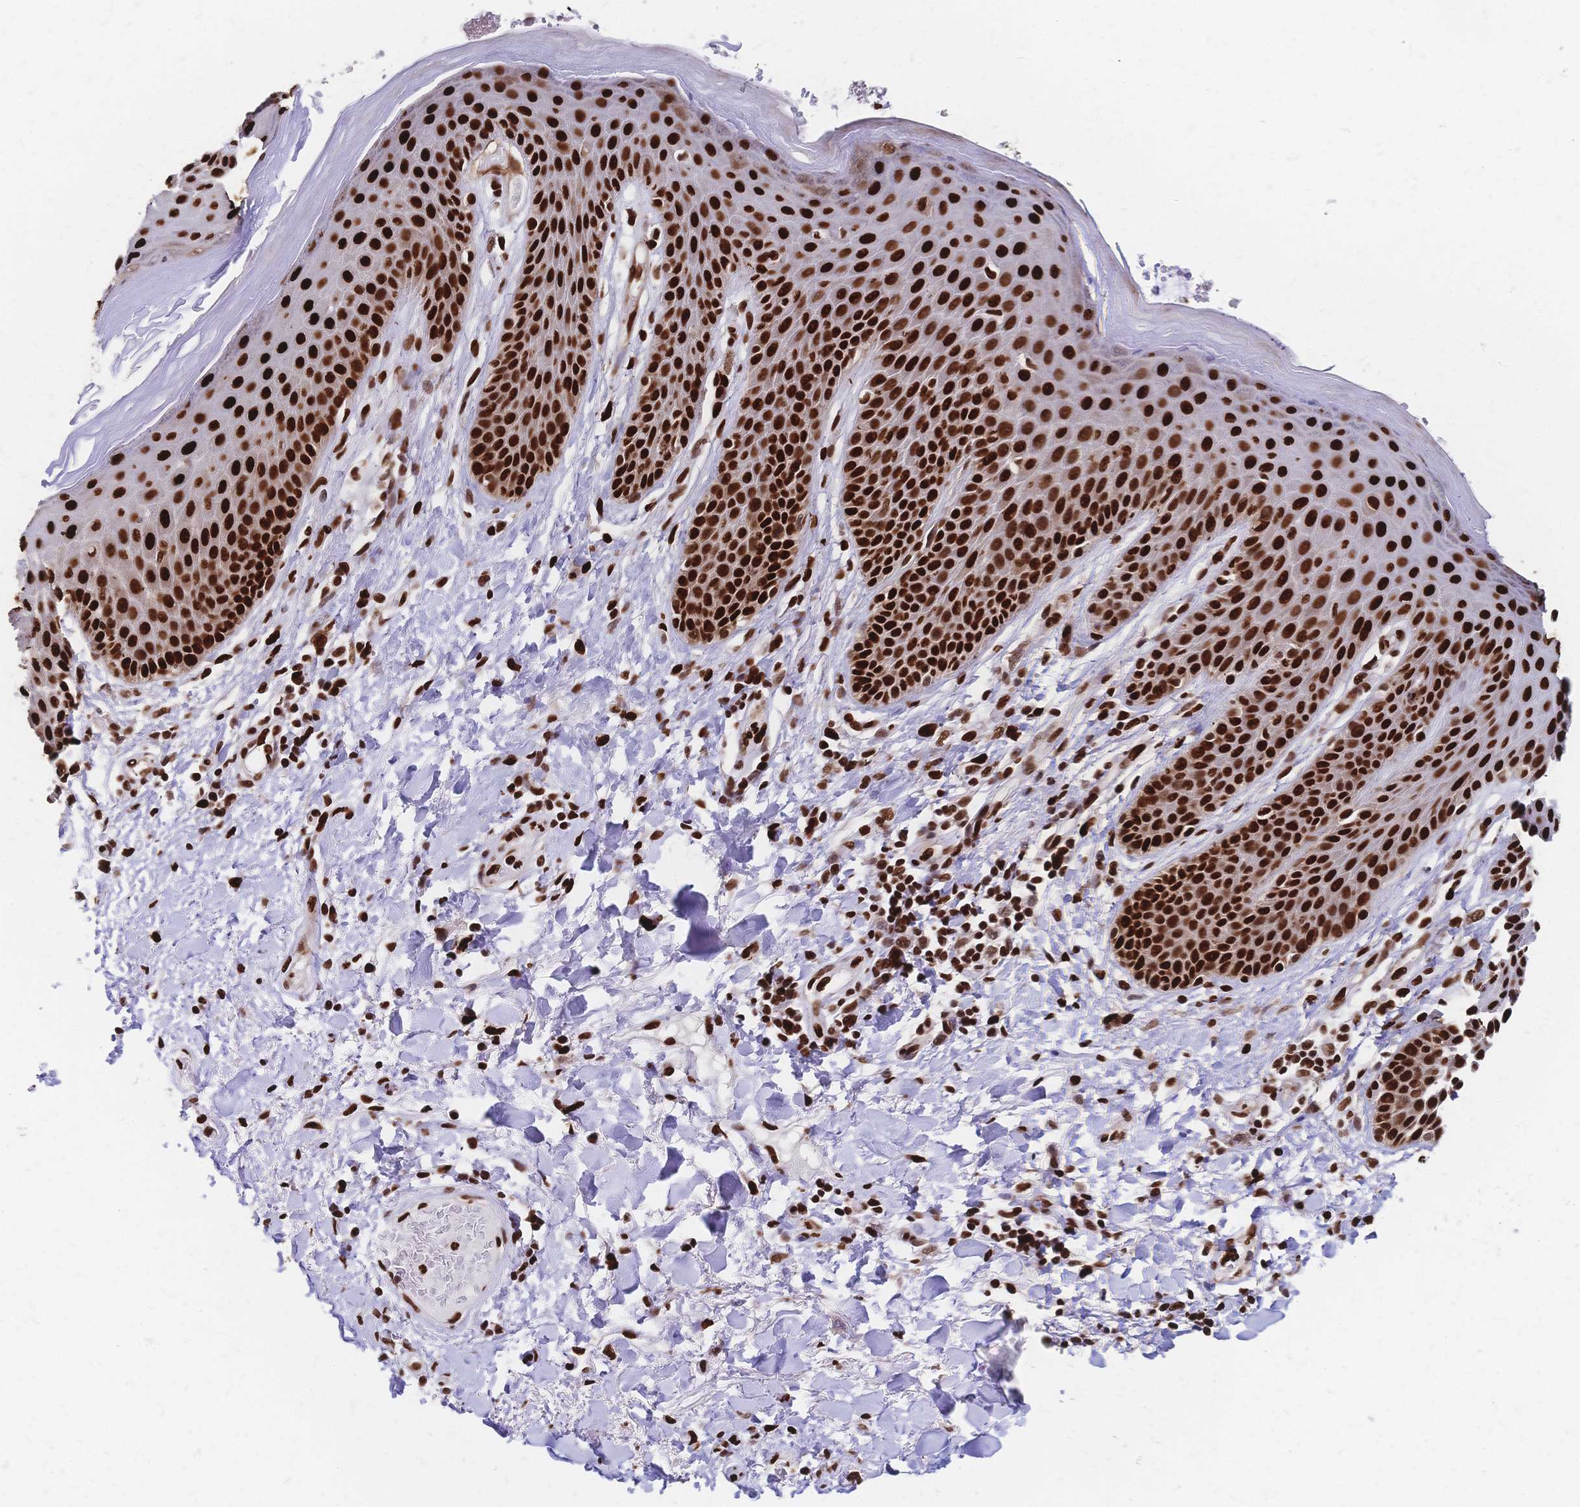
{"staining": {"intensity": "strong", "quantity": ">75%", "location": "nuclear"}, "tissue": "skin", "cell_type": "Epidermal cells", "image_type": "normal", "snomed": [{"axis": "morphology", "description": "Normal tissue, NOS"}, {"axis": "topography", "description": "Anal"}, {"axis": "topography", "description": "Peripheral nerve tissue"}], "caption": "IHC (DAB) staining of unremarkable human skin exhibits strong nuclear protein expression in approximately >75% of epidermal cells.", "gene": "HDGF", "patient": {"sex": "male", "age": 51}}